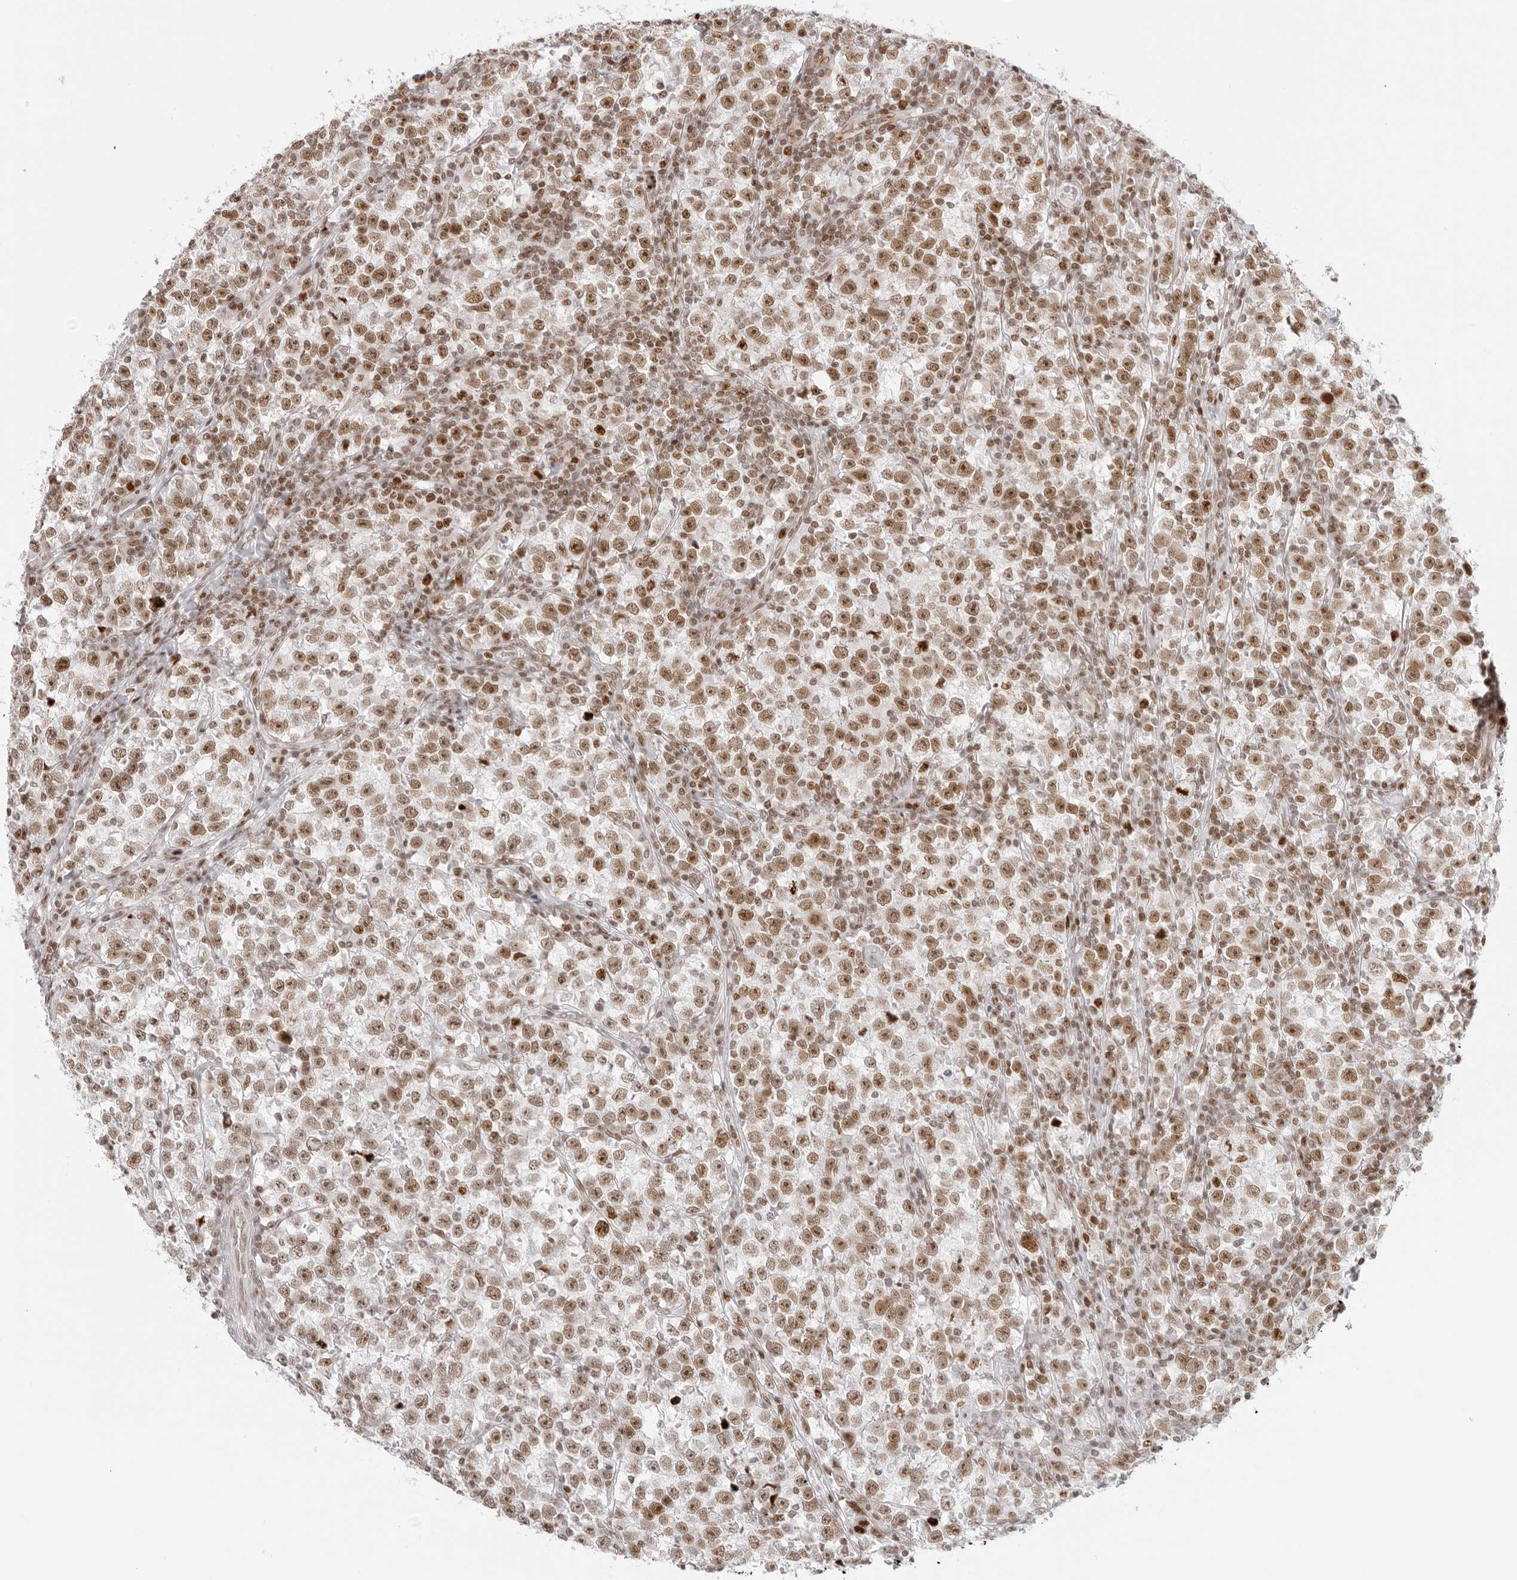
{"staining": {"intensity": "moderate", "quantity": ">75%", "location": "nuclear"}, "tissue": "testis cancer", "cell_type": "Tumor cells", "image_type": "cancer", "snomed": [{"axis": "morphology", "description": "Normal tissue, NOS"}, {"axis": "morphology", "description": "Seminoma, NOS"}, {"axis": "topography", "description": "Testis"}], "caption": "High-power microscopy captured an IHC histopathology image of seminoma (testis), revealing moderate nuclear positivity in about >75% of tumor cells.", "gene": "RCC1", "patient": {"sex": "male", "age": 43}}